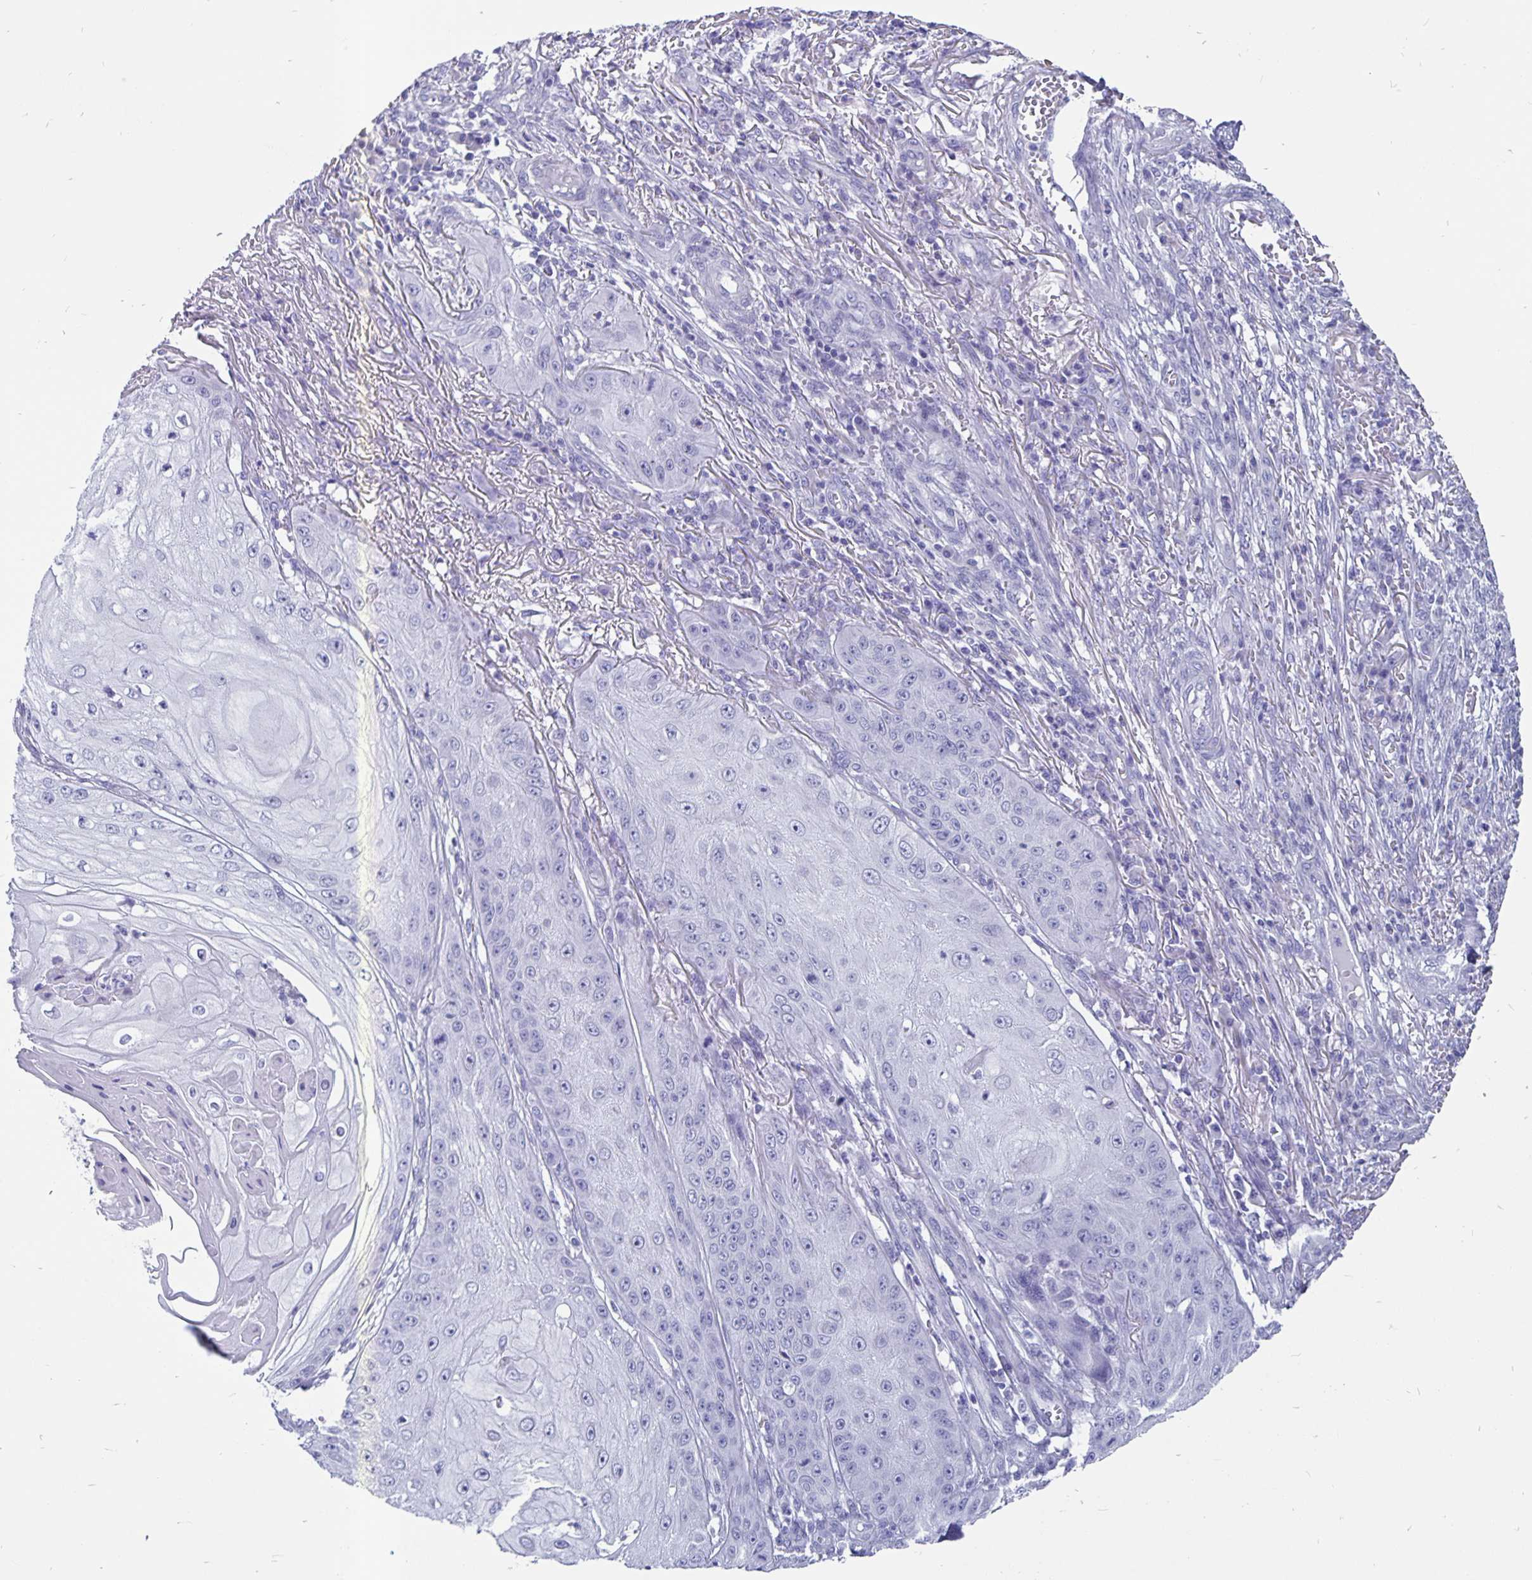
{"staining": {"intensity": "negative", "quantity": "none", "location": "none"}, "tissue": "skin cancer", "cell_type": "Tumor cells", "image_type": "cancer", "snomed": [{"axis": "morphology", "description": "Squamous cell carcinoma, NOS"}, {"axis": "topography", "description": "Skin"}], "caption": "The micrograph demonstrates no staining of tumor cells in skin cancer.", "gene": "ODF3B", "patient": {"sex": "male", "age": 70}}